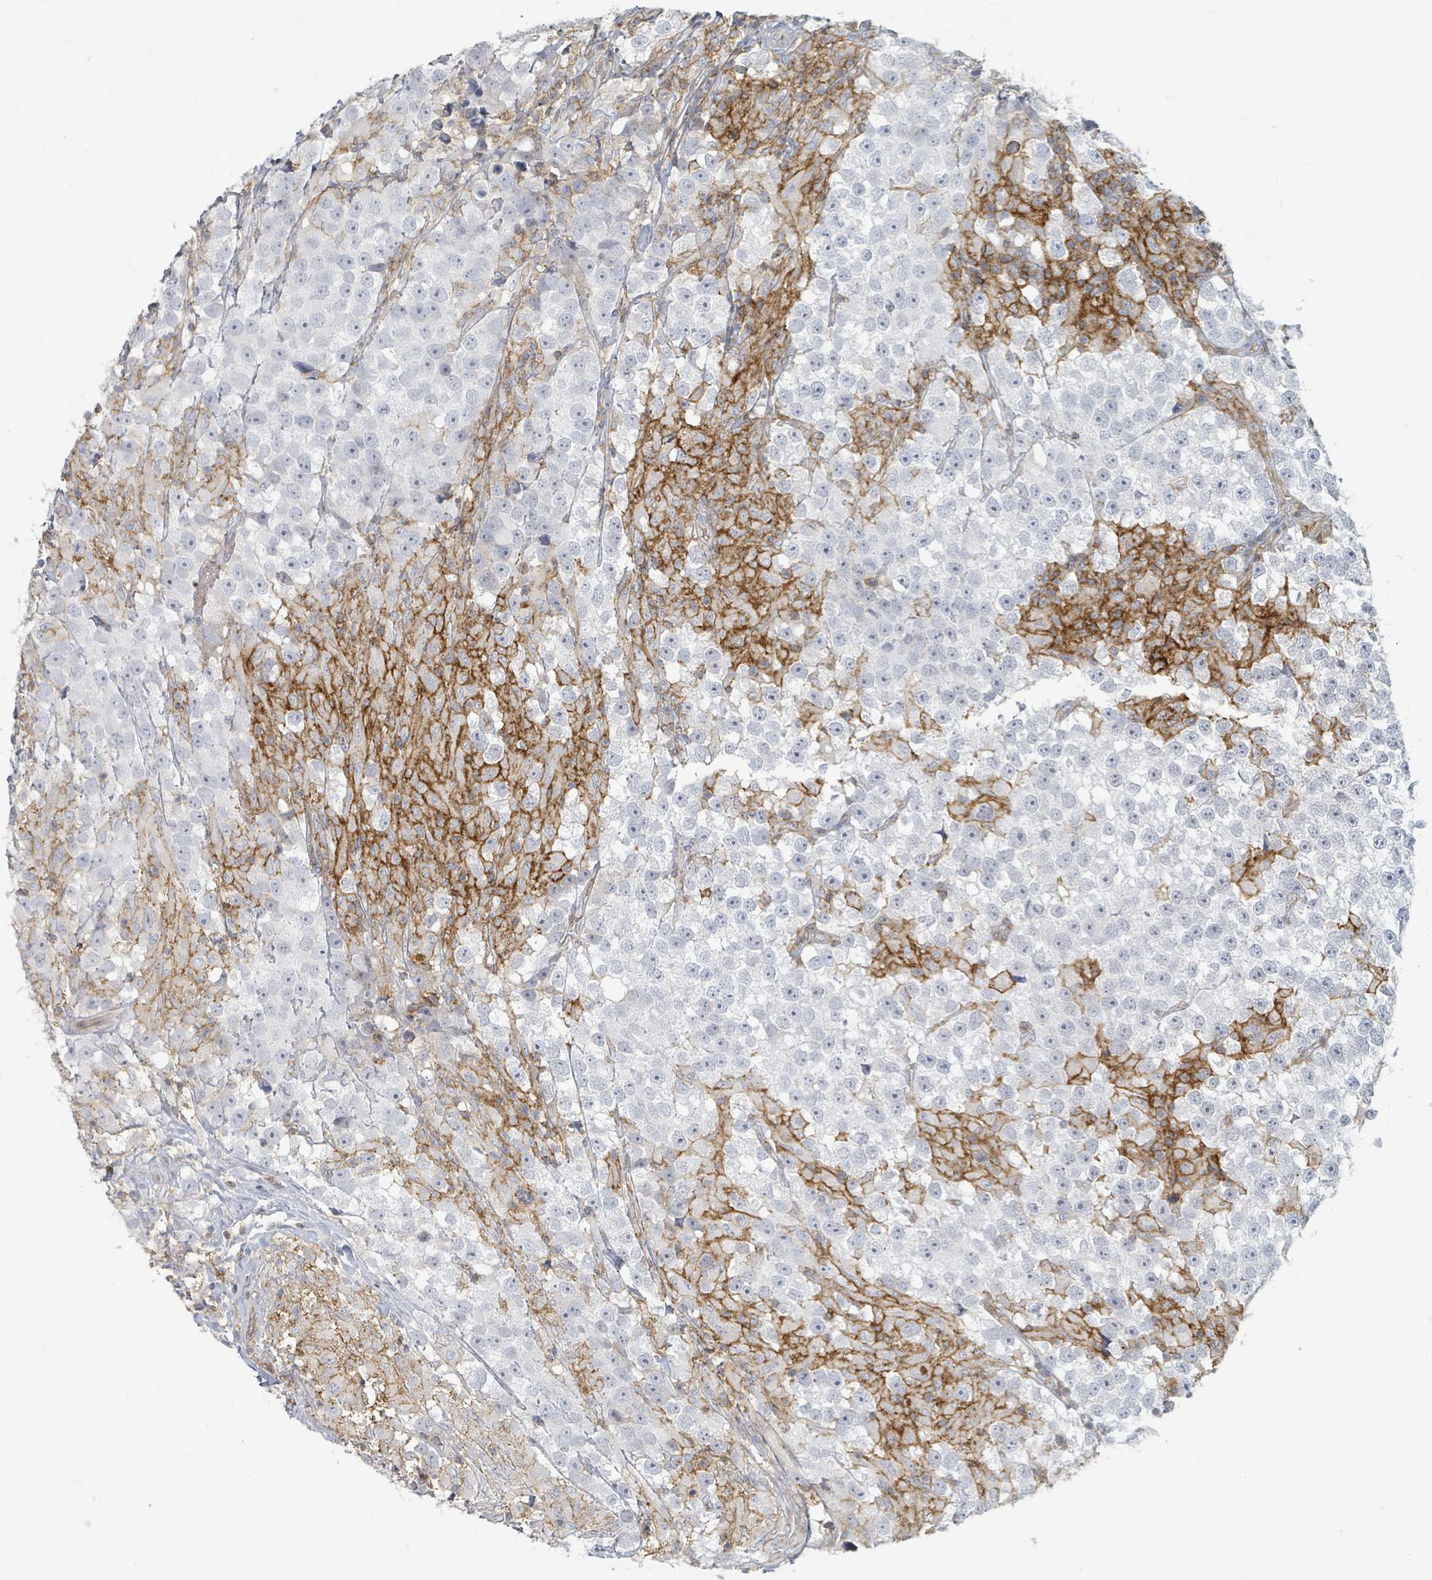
{"staining": {"intensity": "negative", "quantity": "none", "location": "none"}, "tissue": "testis cancer", "cell_type": "Tumor cells", "image_type": "cancer", "snomed": [{"axis": "morphology", "description": "Seminoma, NOS"}, {"axis": "topography", "description": "Testis"}], "caption": "Protein analysis of seminoma (testis) shows no significant expression in tumor cells.", "gene": "TNFRSF14", "patient": {"sex": "male", "age": 46}}